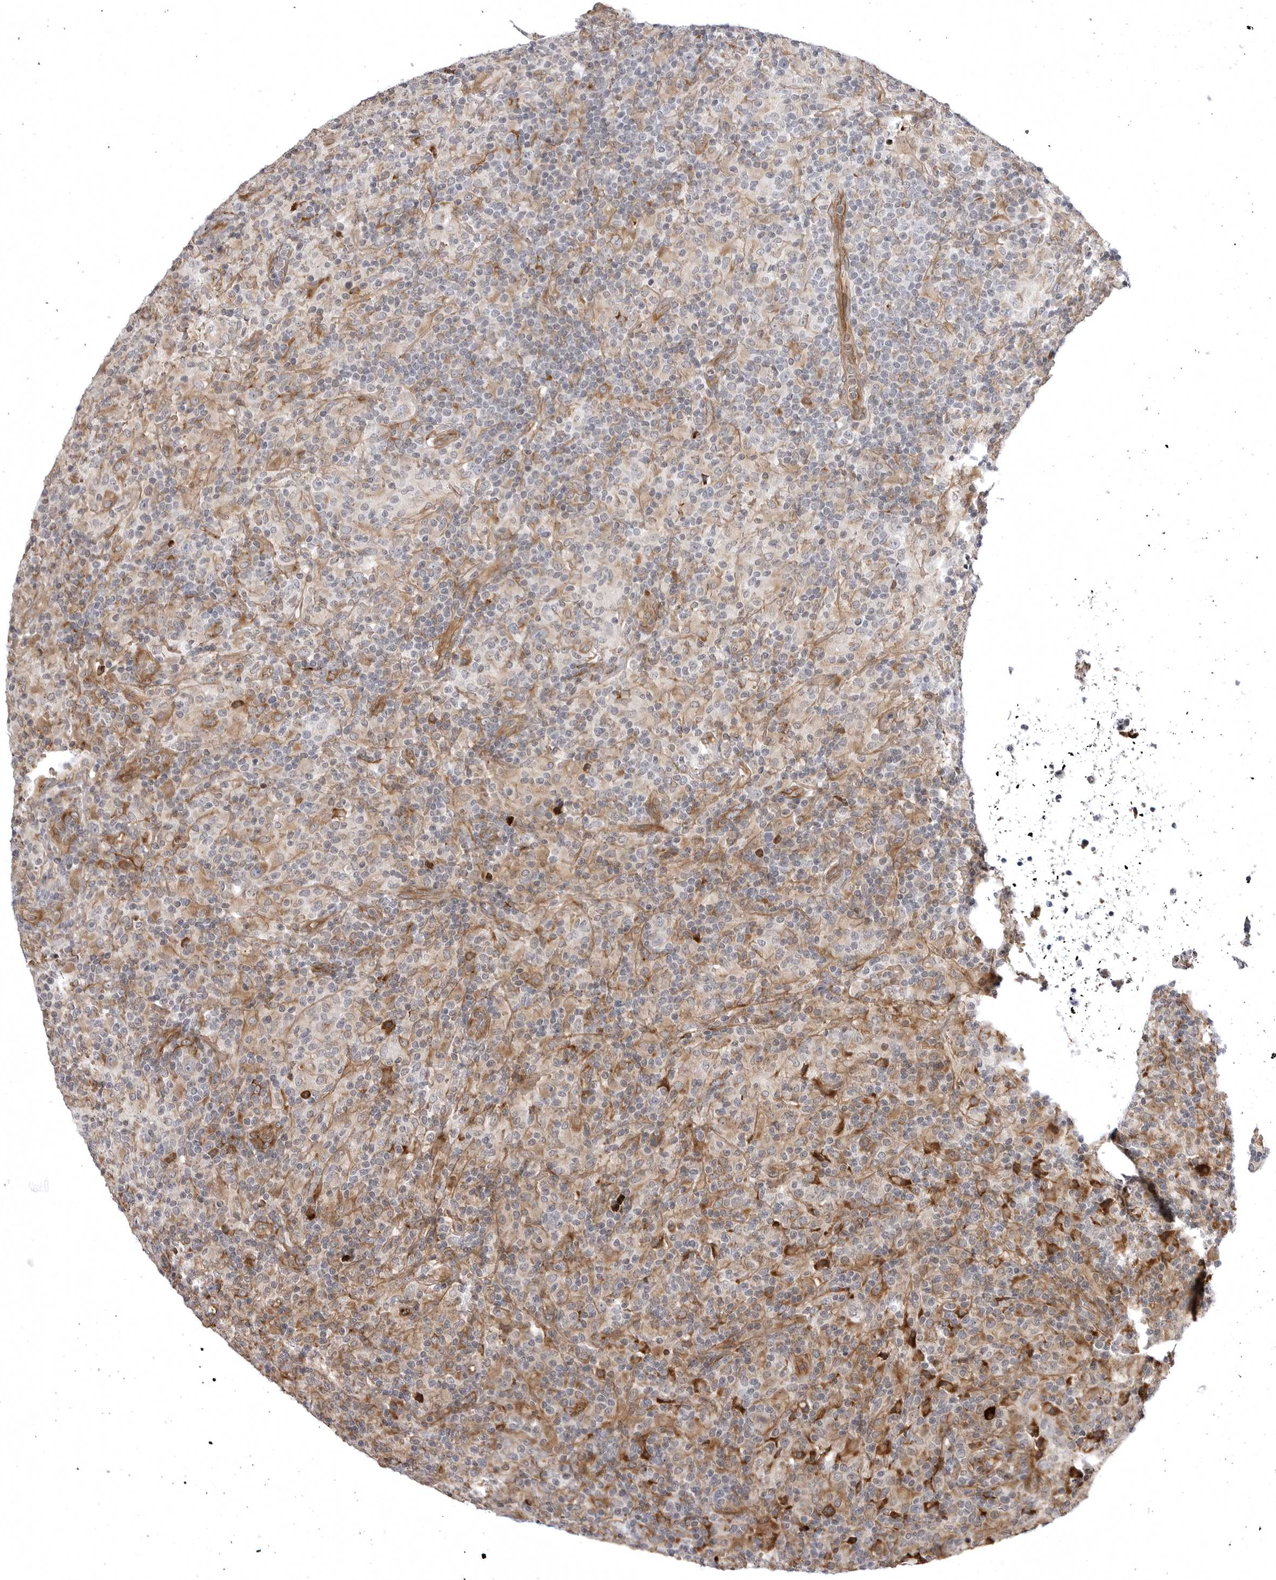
{"staining": {"intensity": "moderate", "quantity": "<25%", "location": "cytoplasmic/membranous"}, "tissue": "lymphoma", "cell_type": "Tumor cells", "image_type": "cancer", "snomed": [{"axis": "morphology", "description": "Hodgkin's disease, NOS"}, {"axis": "topography", "description": "Lymph node"}], "caption": "This photomicrograph reveals lymphoma stained with immunohistochemistry (IHC) to label a protein in brown. The cytoplasmic/membranous of tumor cells show moderate positivity for the protein. Nuclei are counter-stained blue.", "gene": "ARL5A", "patient": {"sex": "male", "age": 70}}